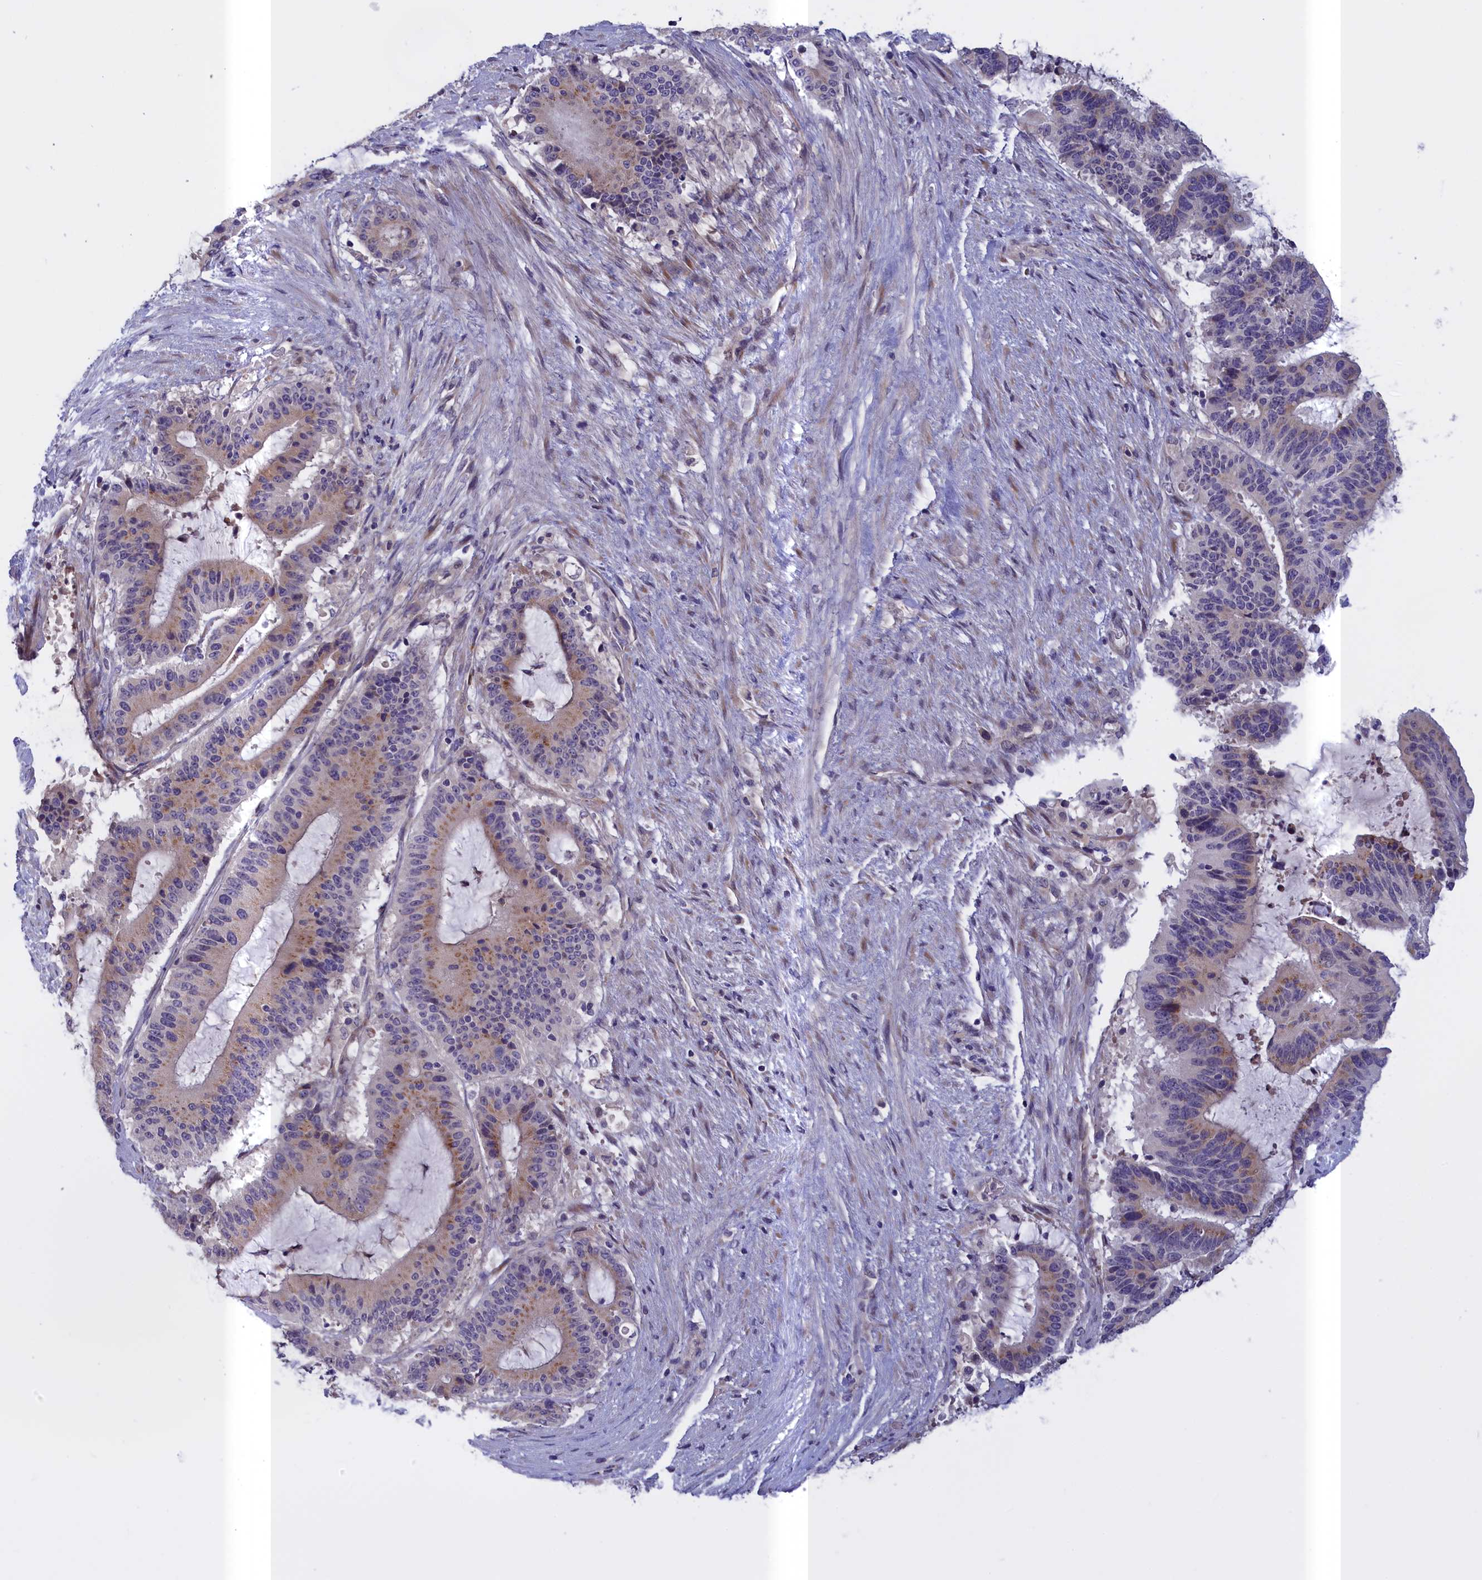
{"staining": {"intensity": "moderate", "quantity": "<25%", "location": "cytoplasmic/membranous"}, "tissue": "liver cancer", "cell_type": "Tumor cells", "image_type": "cancer", "snomed": [{"axis": "morphology", "description": "Normal tissue, NOS"}, {"axis": "morphology", "description": "Cholangiocarcinoma"}, {"axis": "topography", "description": "Liver"}, {"axis": "topography", "description": "Peripheral nerve tissue"}], "caption": "Moderate cytoplasmic/membranous staining for a protein is identified in approximately <25% of tumor cells of liver cholangiocarcinoma using IHC.", "gene": "IGFALS", "patient": {"sex": "female", "age": 73}}